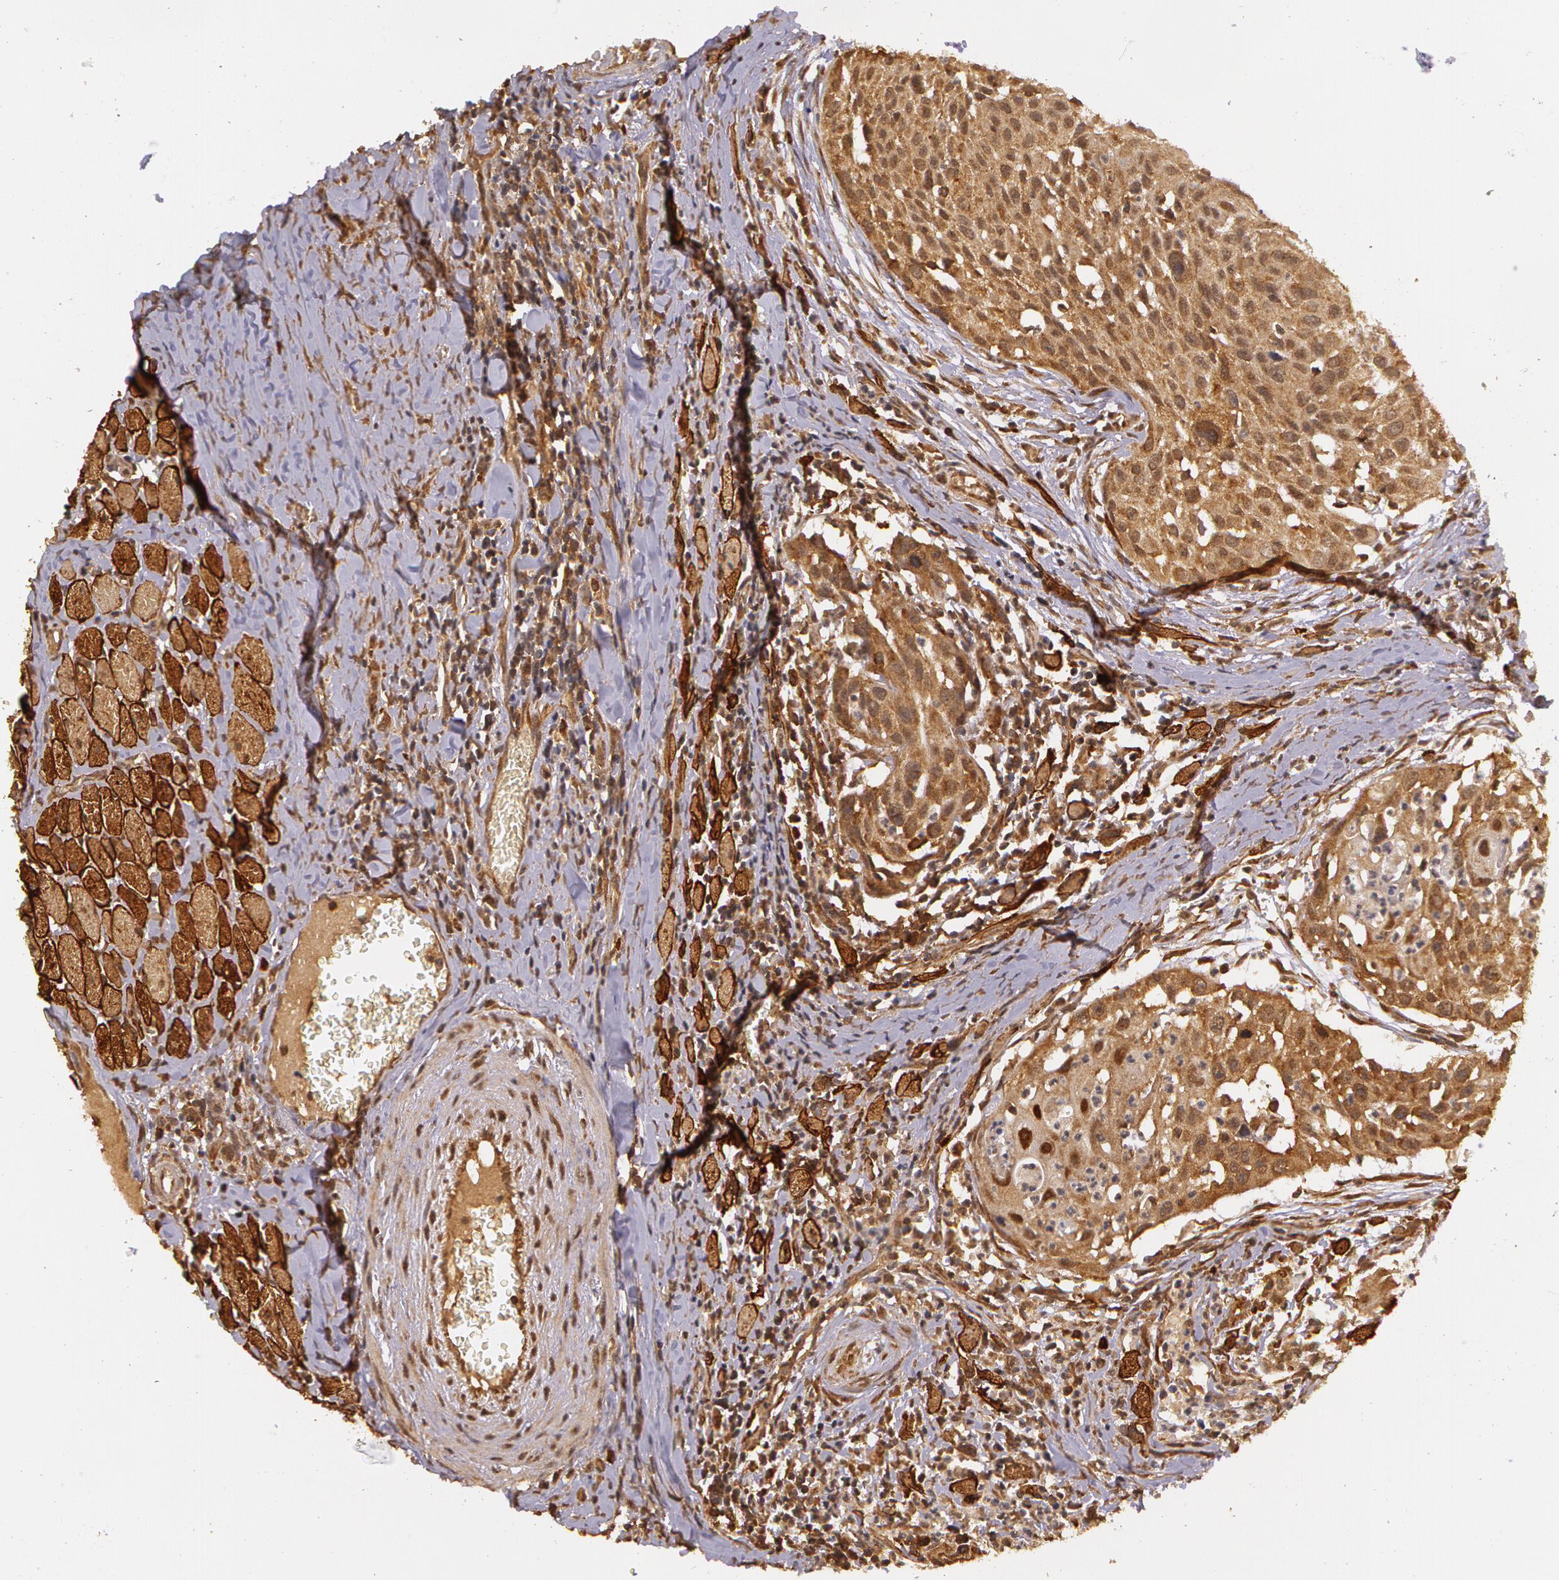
{"staining": {"intensity": "moderate", "quantity": ">75%", "location": "cytoplasmic/membranous"}, "tissue": "head and neck cancer", "cell_type": "Tumor cells", "image_type": "cancer", "snomed": [{"axis": "morphology", "description": "Squamous cell carcinoma, NOS"}, {"axis": "topography", "description": "Head-Neck"}], "caption": "The photomicrograph shows staining of head and neck squamous cell carcinoma, revealing moderate cytoplasmic/membranous protein staining (brown color) within tumor cells.", "gene": "ASCC2", "patient": {"sex": "male", "age": 64}}